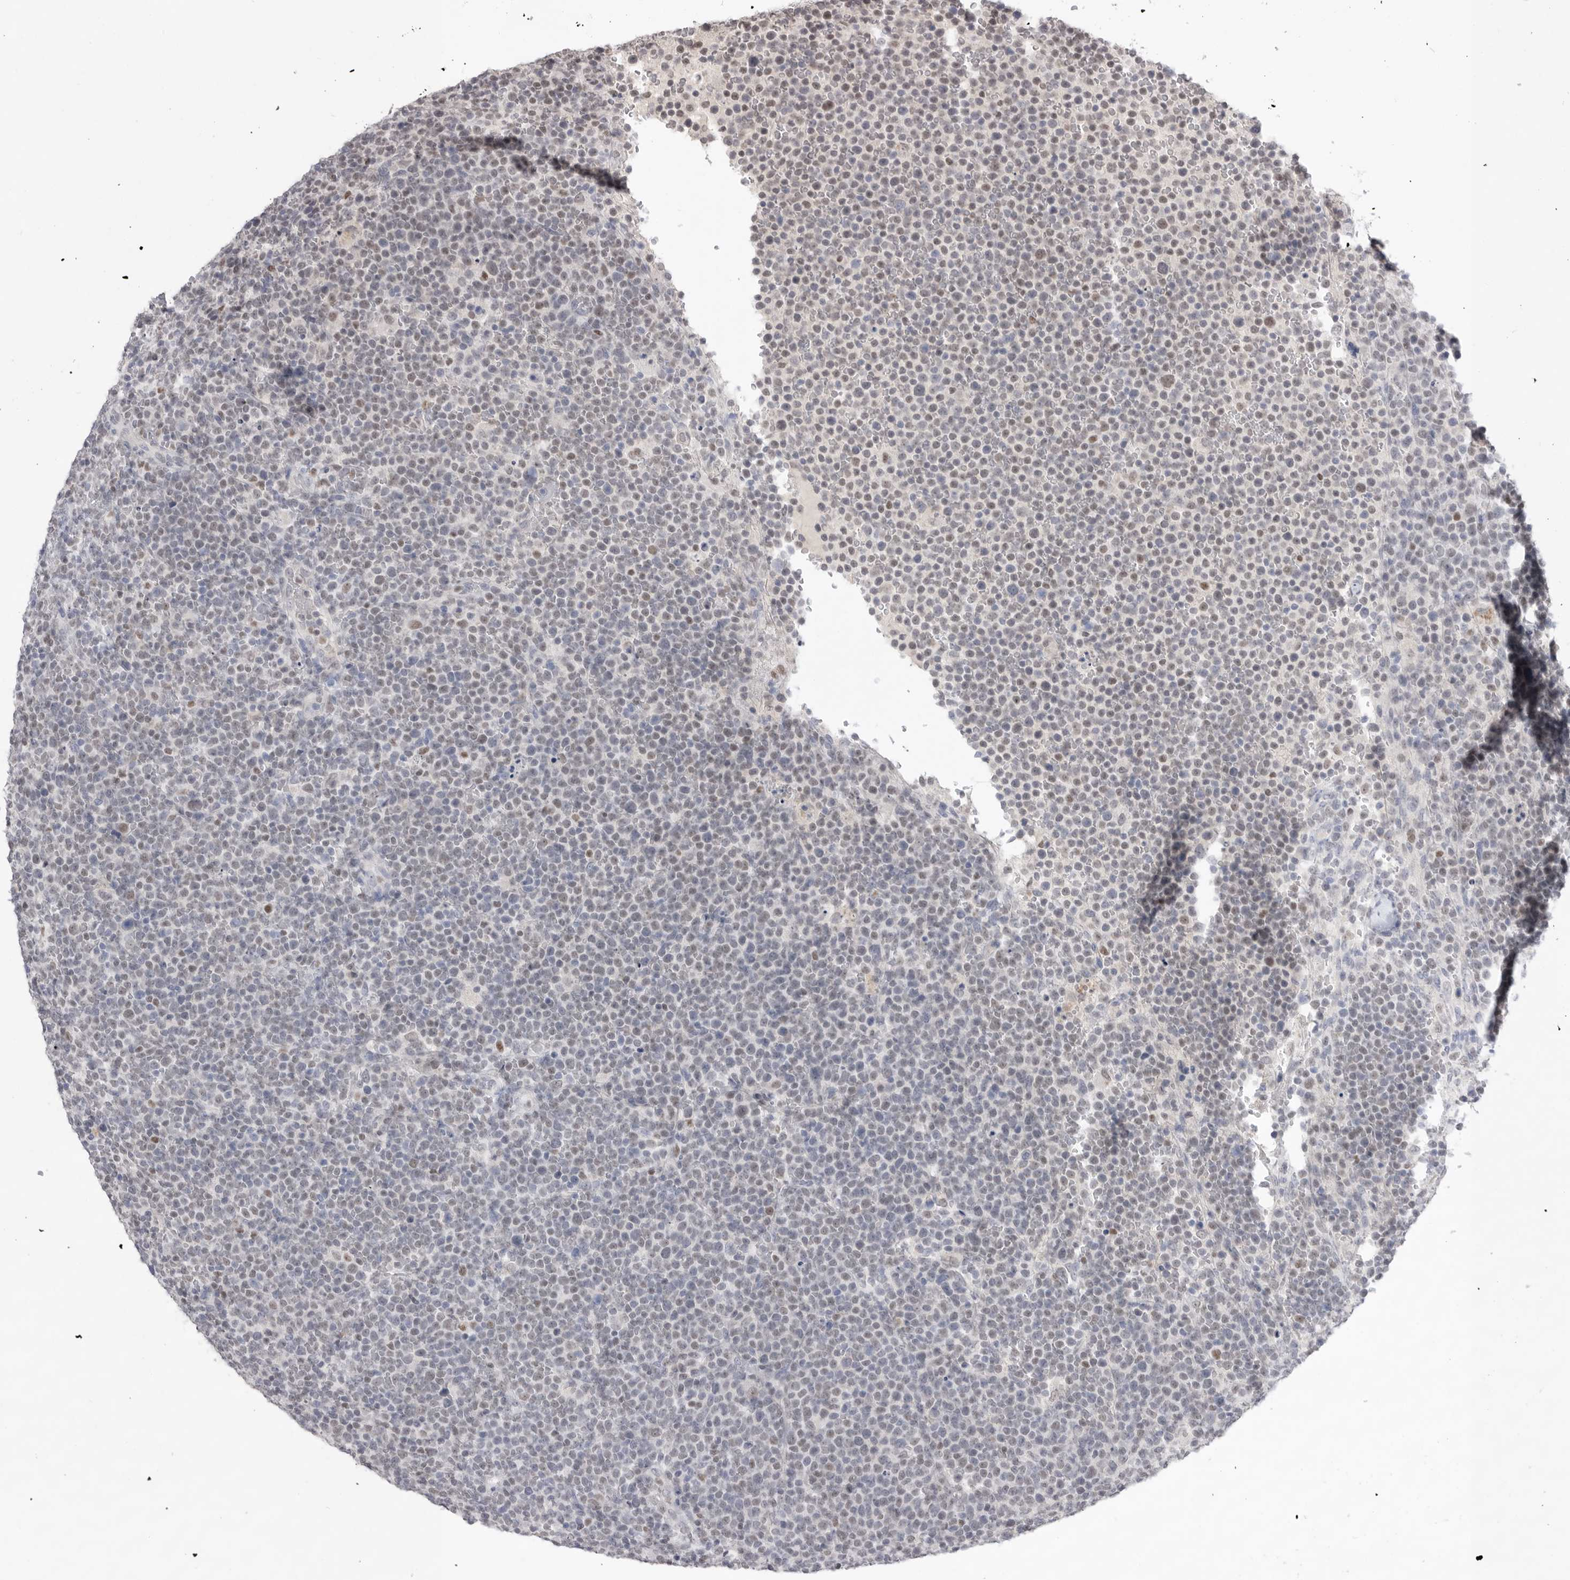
{"staining": {"intensity": "weak", "quantity": "<25%", "location": "nuclear"}, "tissue": "lymphoma", "cell_type": "Tumor cells", "image_type": "cancer", "snomed": [{"axis": "morphology", "description": "Malignant lymphoma, non-Hodgkin's type, High grade"}, {"axis": "topography", "description": "Lymph node"}], "caption": "Lymphoma was stained to show a protein in brown. There is no significant expression in tumor cells. The staining was performed using DAB (3,3'-diaminobenzidine) to visualize the protein expression in brown, while the nuclei were stained in blue with hematoxylin (Magnification: 20x).", "gene": "ZBTB7B", "patient": {"sex": "male", "age": 61}}